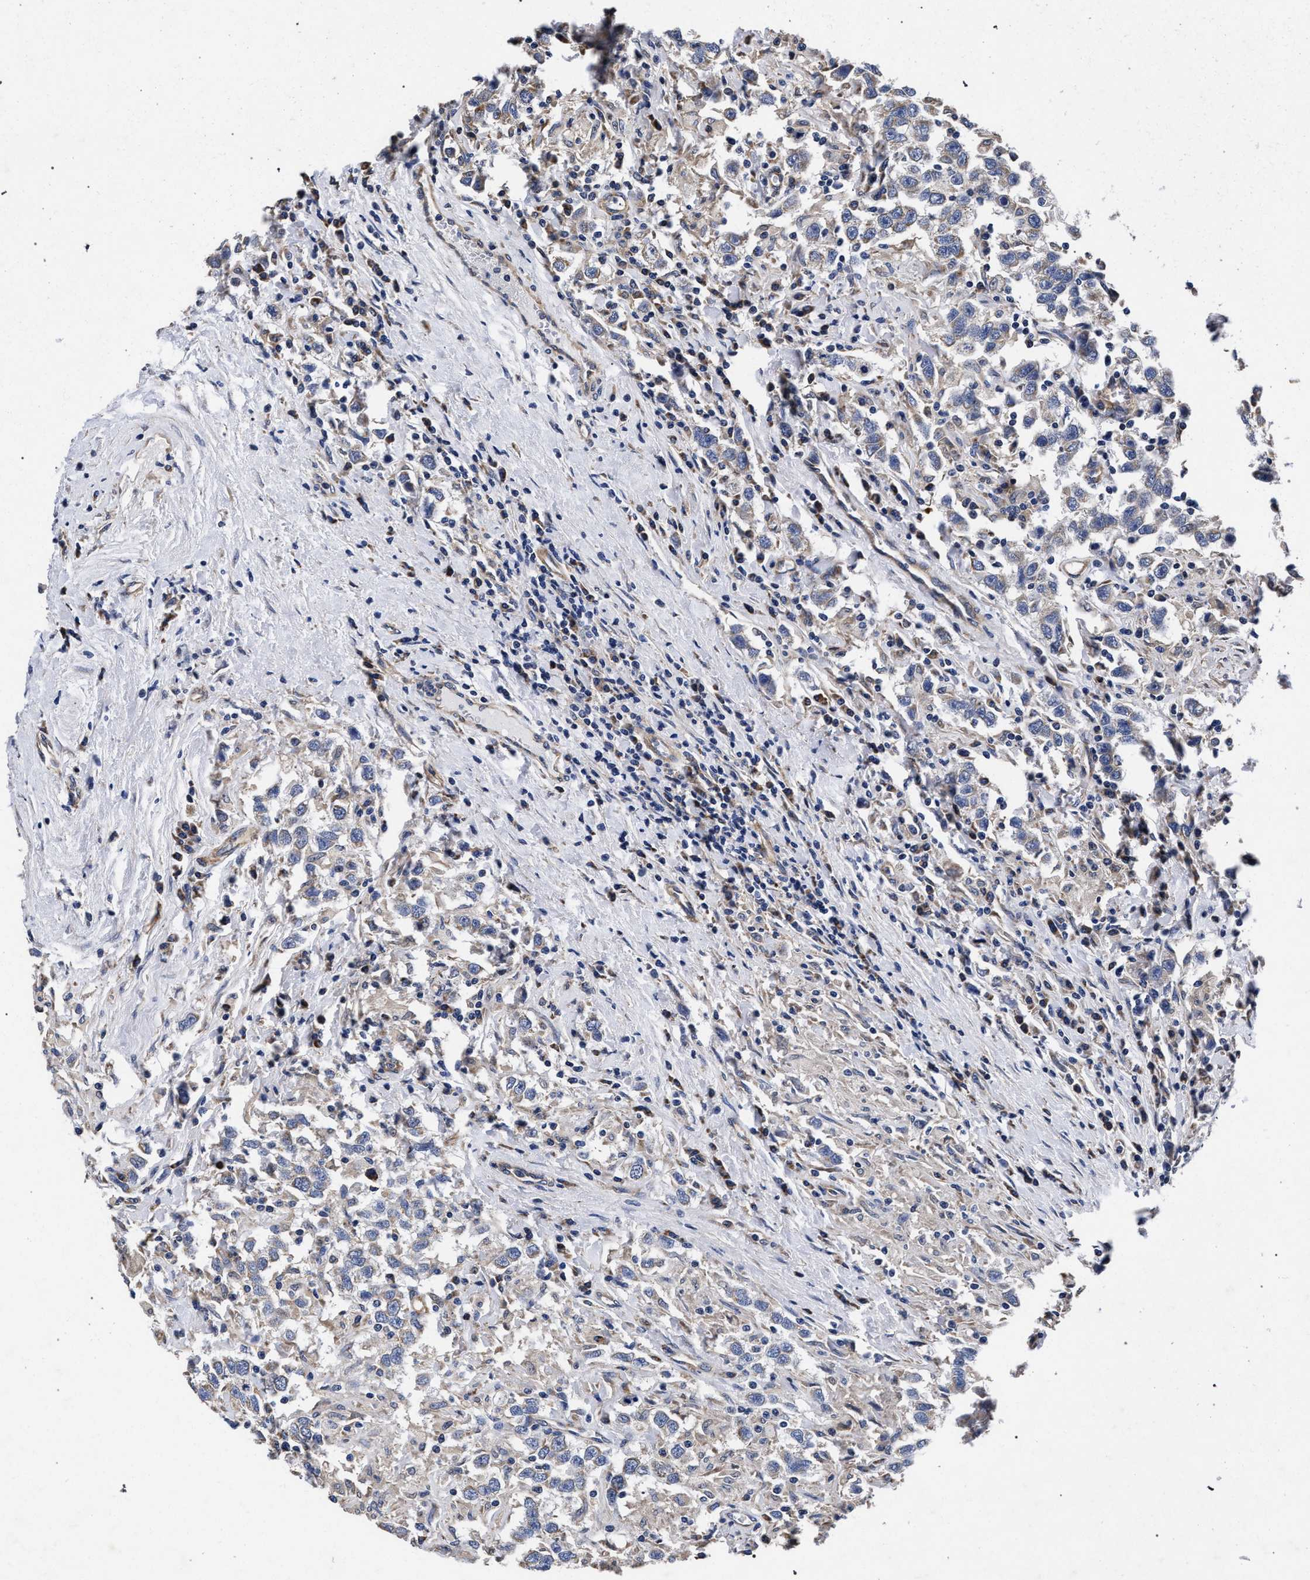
{"staining": {"intensity": "weak", "quantity": "25%-75%", "location": "cytoplasmic/membranous"}, "tissue": "testis cancer", "cell_type": "Tumor cells", "image_type": "cancer", "snomed": [{"axis": "morphology", "description": "Seminoma, NOS"}, {"axis": "topography", "description": "Testis"}], "caption": "IHC (DAB) staining of human seminoma (testis) shows weak cytoplasmic/membranous protein expression in about 25%-75% of tumor cells.", "gene": "CFAP95", "patient": {"sex": "male", "age": 41}}